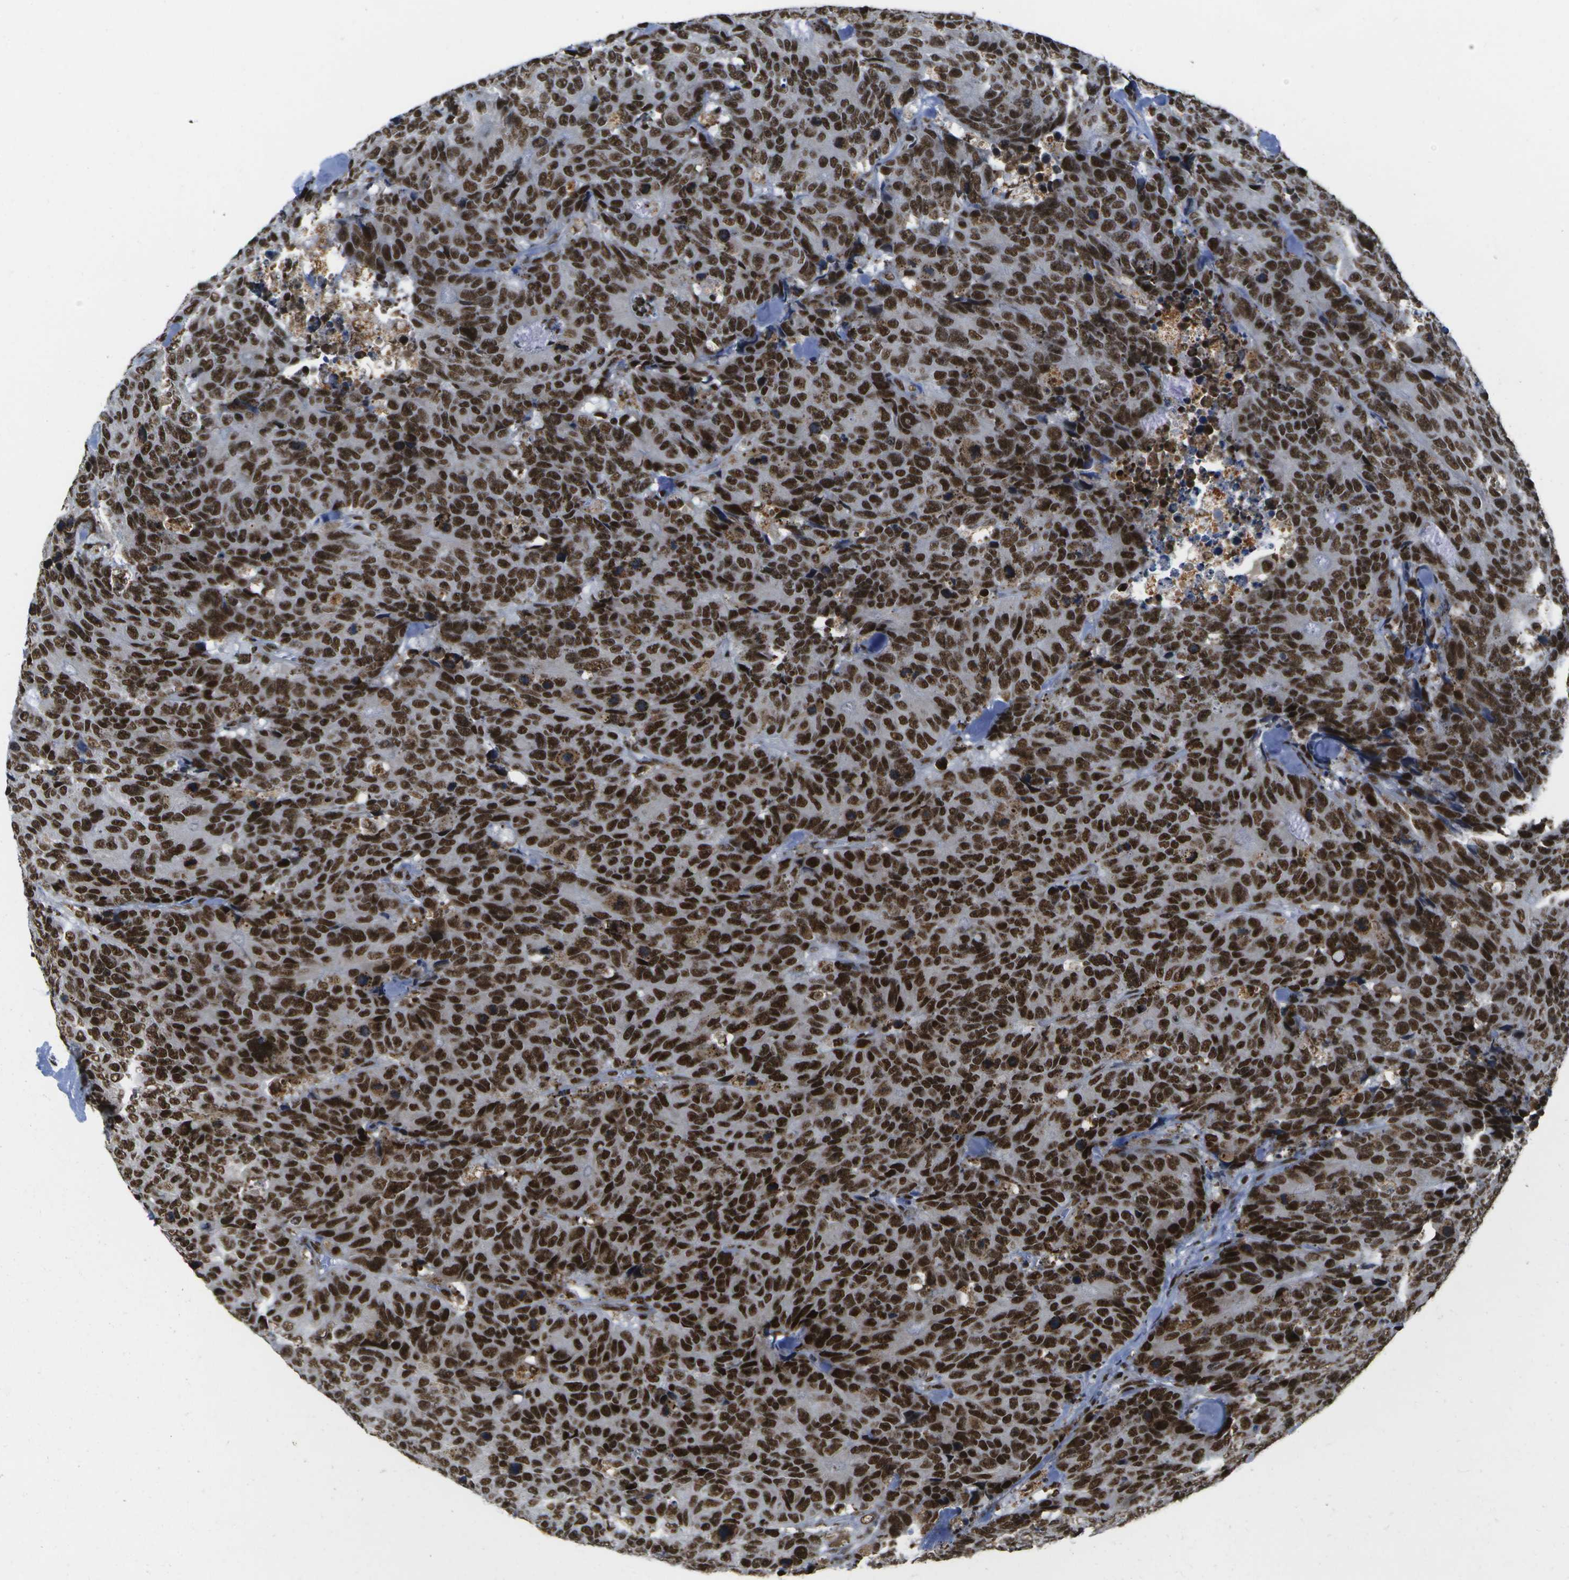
{"staining": {"intensity": "strong", "quantity": ">75%", "location": "nuclear"}, "tissue": "colorectal cancer", "cell_type": "Tumor cells", "image_type": "cancer", "snomed": [{"axis": "morphology", "description": "Adenocarcinoma, NOS"}, {"axis": "topography", "description": "Colon"}], "caption": "The photomicrograph demonstrates immunohistochemical staining of adenocarcinoma (colorectal). There is strong nuclear staining is appreciated in about >75% of tumor cells.", "gene": "NSRP1", "patient": {"sex": "female", "age": 86}}